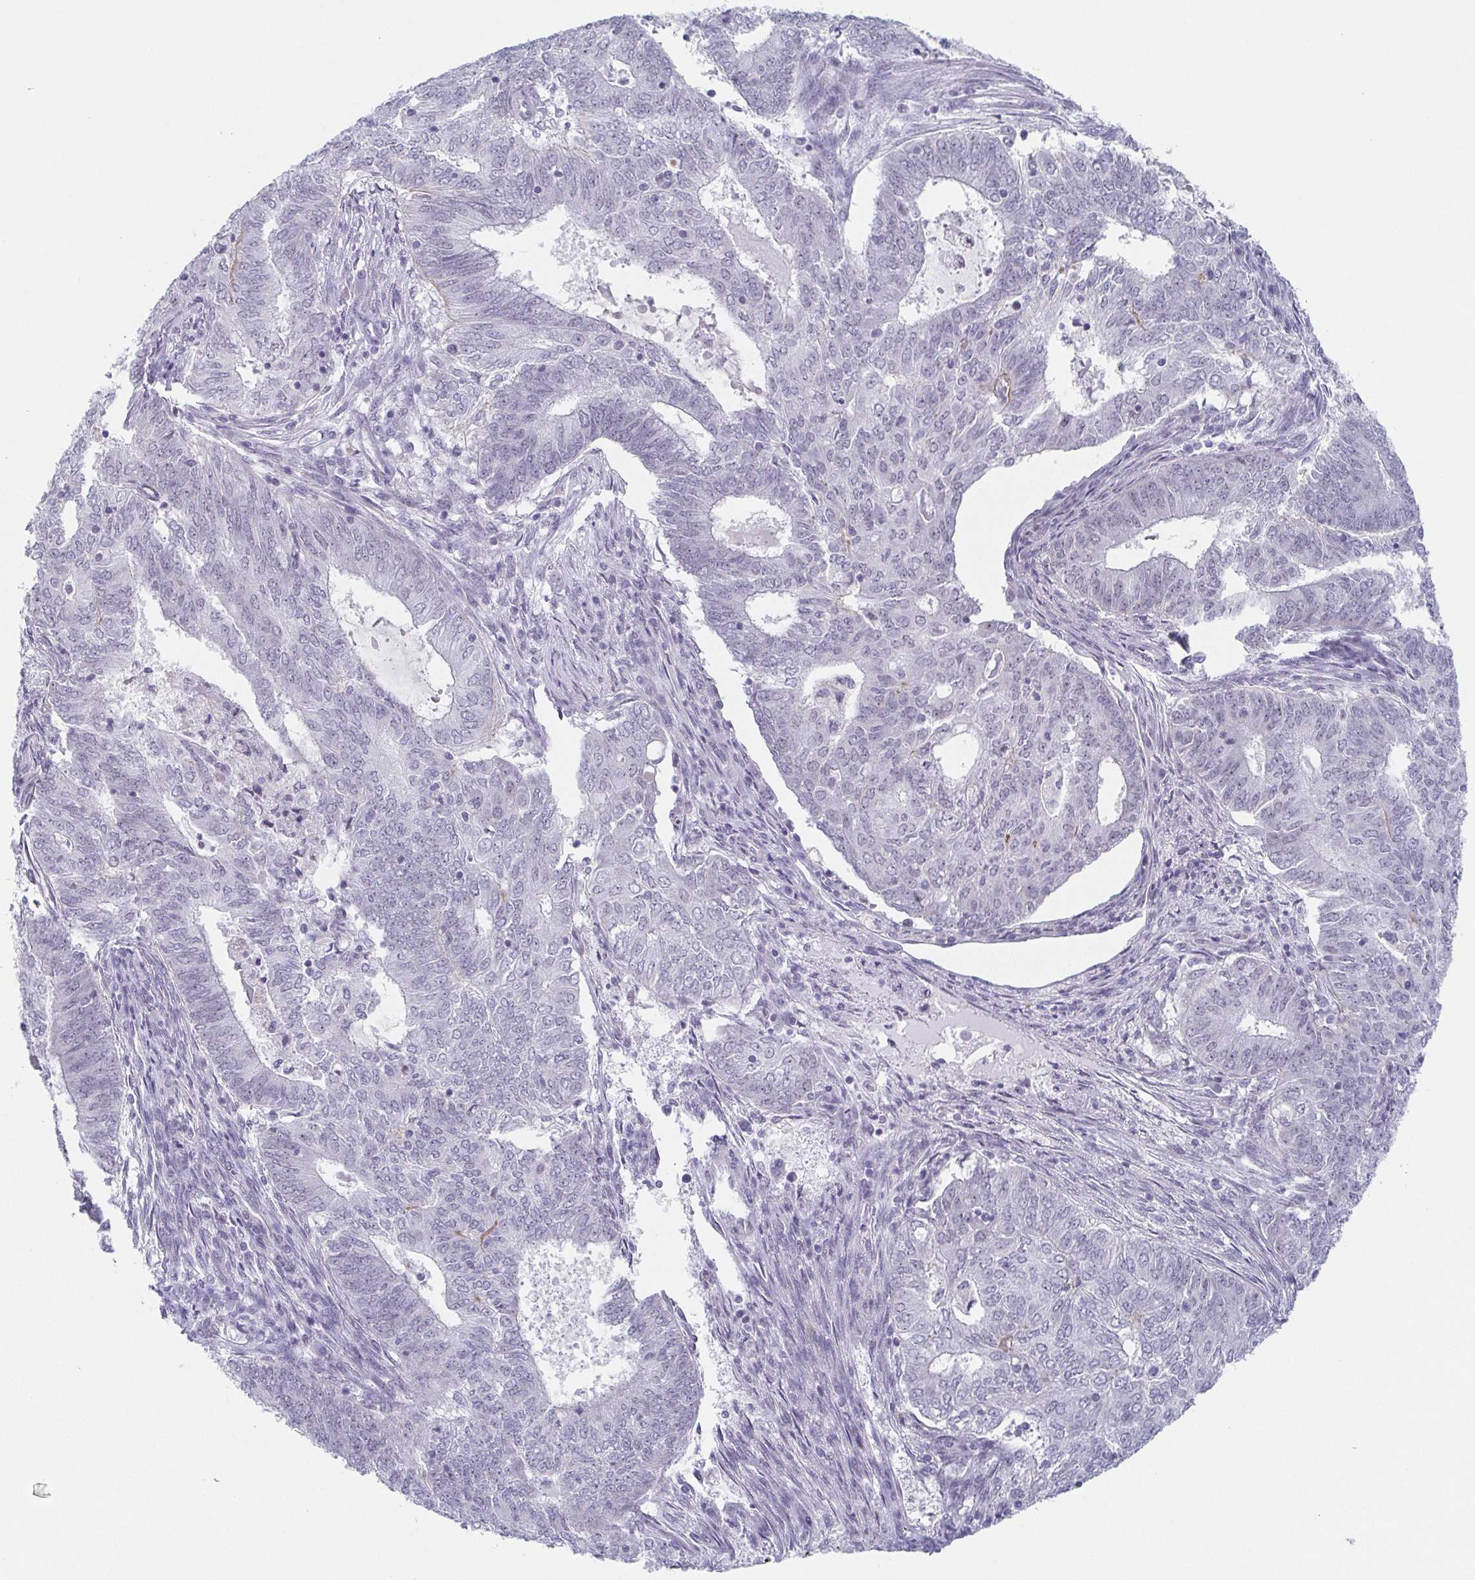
{"staining": {"intensity": "negative", "quantity": "none", "location": "none"}, "tissue": "endometrial cancer", "cell_type": "Tumor cells", "image_type": "cancer", "snomed": [{"axis": "morphology", "description": "Adenocarcinoma, NOS"}, {"axis": "topography", "description": "Endometrium"}], "caption": "Tumor cells are negative for protein expression in human endometrial cancer. Brightfield microscopy of IHC stained with DAB (brown) and hematoxylin (blue), captured at high magnification.", "gene": "EXOSC7", "patient": {"sex": "female", "age": 62}}